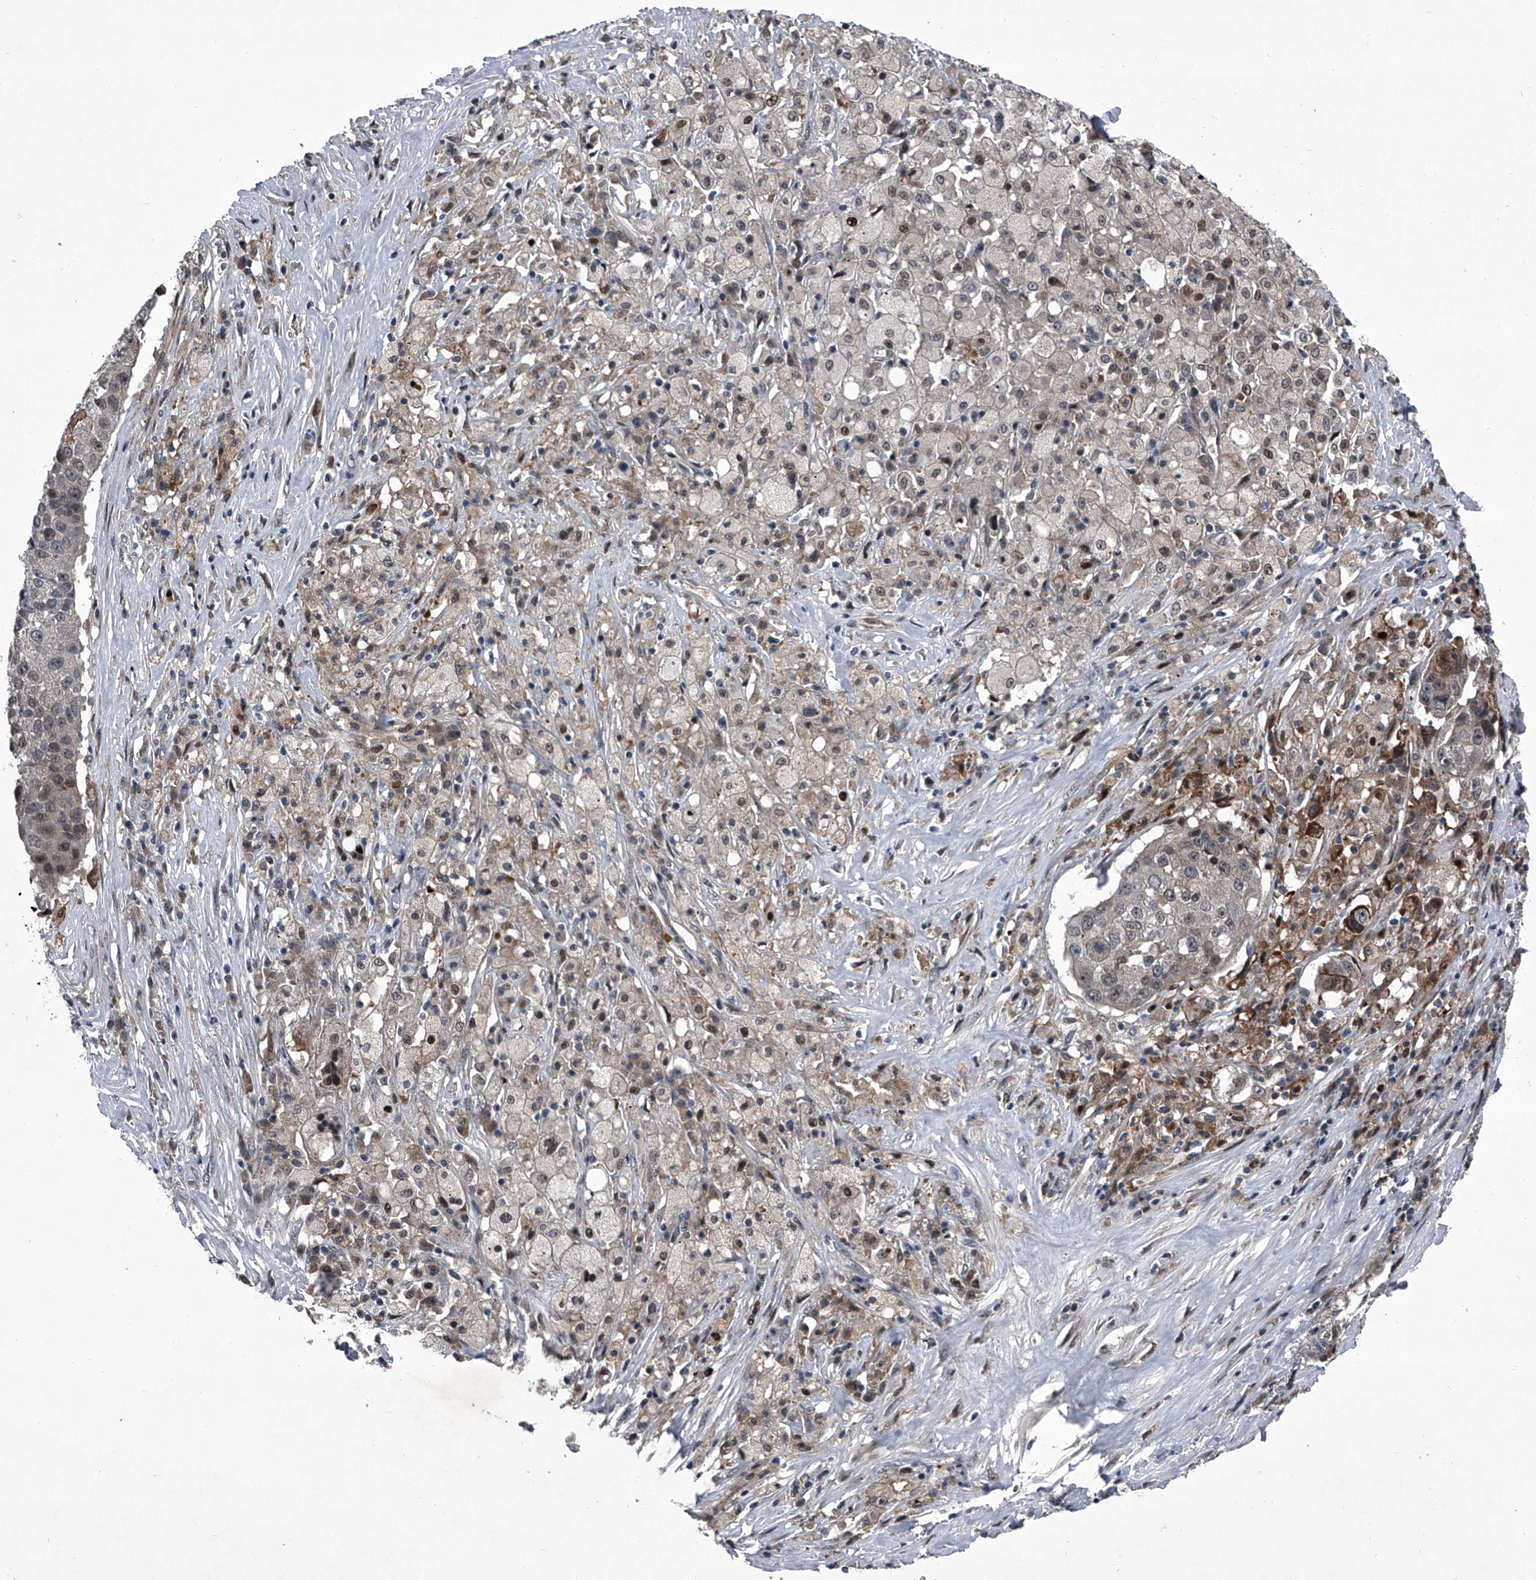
{"staining": {"intensity": "moderate", "quantity": "<25%", "location": "cytoplasmic/membranous,nuclear"}, "tissue": "lung cancer", "cell_type": "Tumor cells", "image_type": "cancer", "snomed": [{"axis": "morphology", "description": "Squamous cell carcinoma, NOS"}, {"axis": "topography", "description": "Lung"}], "caption": "Lung cancer was stained to show a protein in brown. There is low levels of moderate cytoplasmic/membranous and nuclear positivity in about <25% of tumor cells.", "gene": "ELK4", "patient": {"sex": "male", "age": 61}}